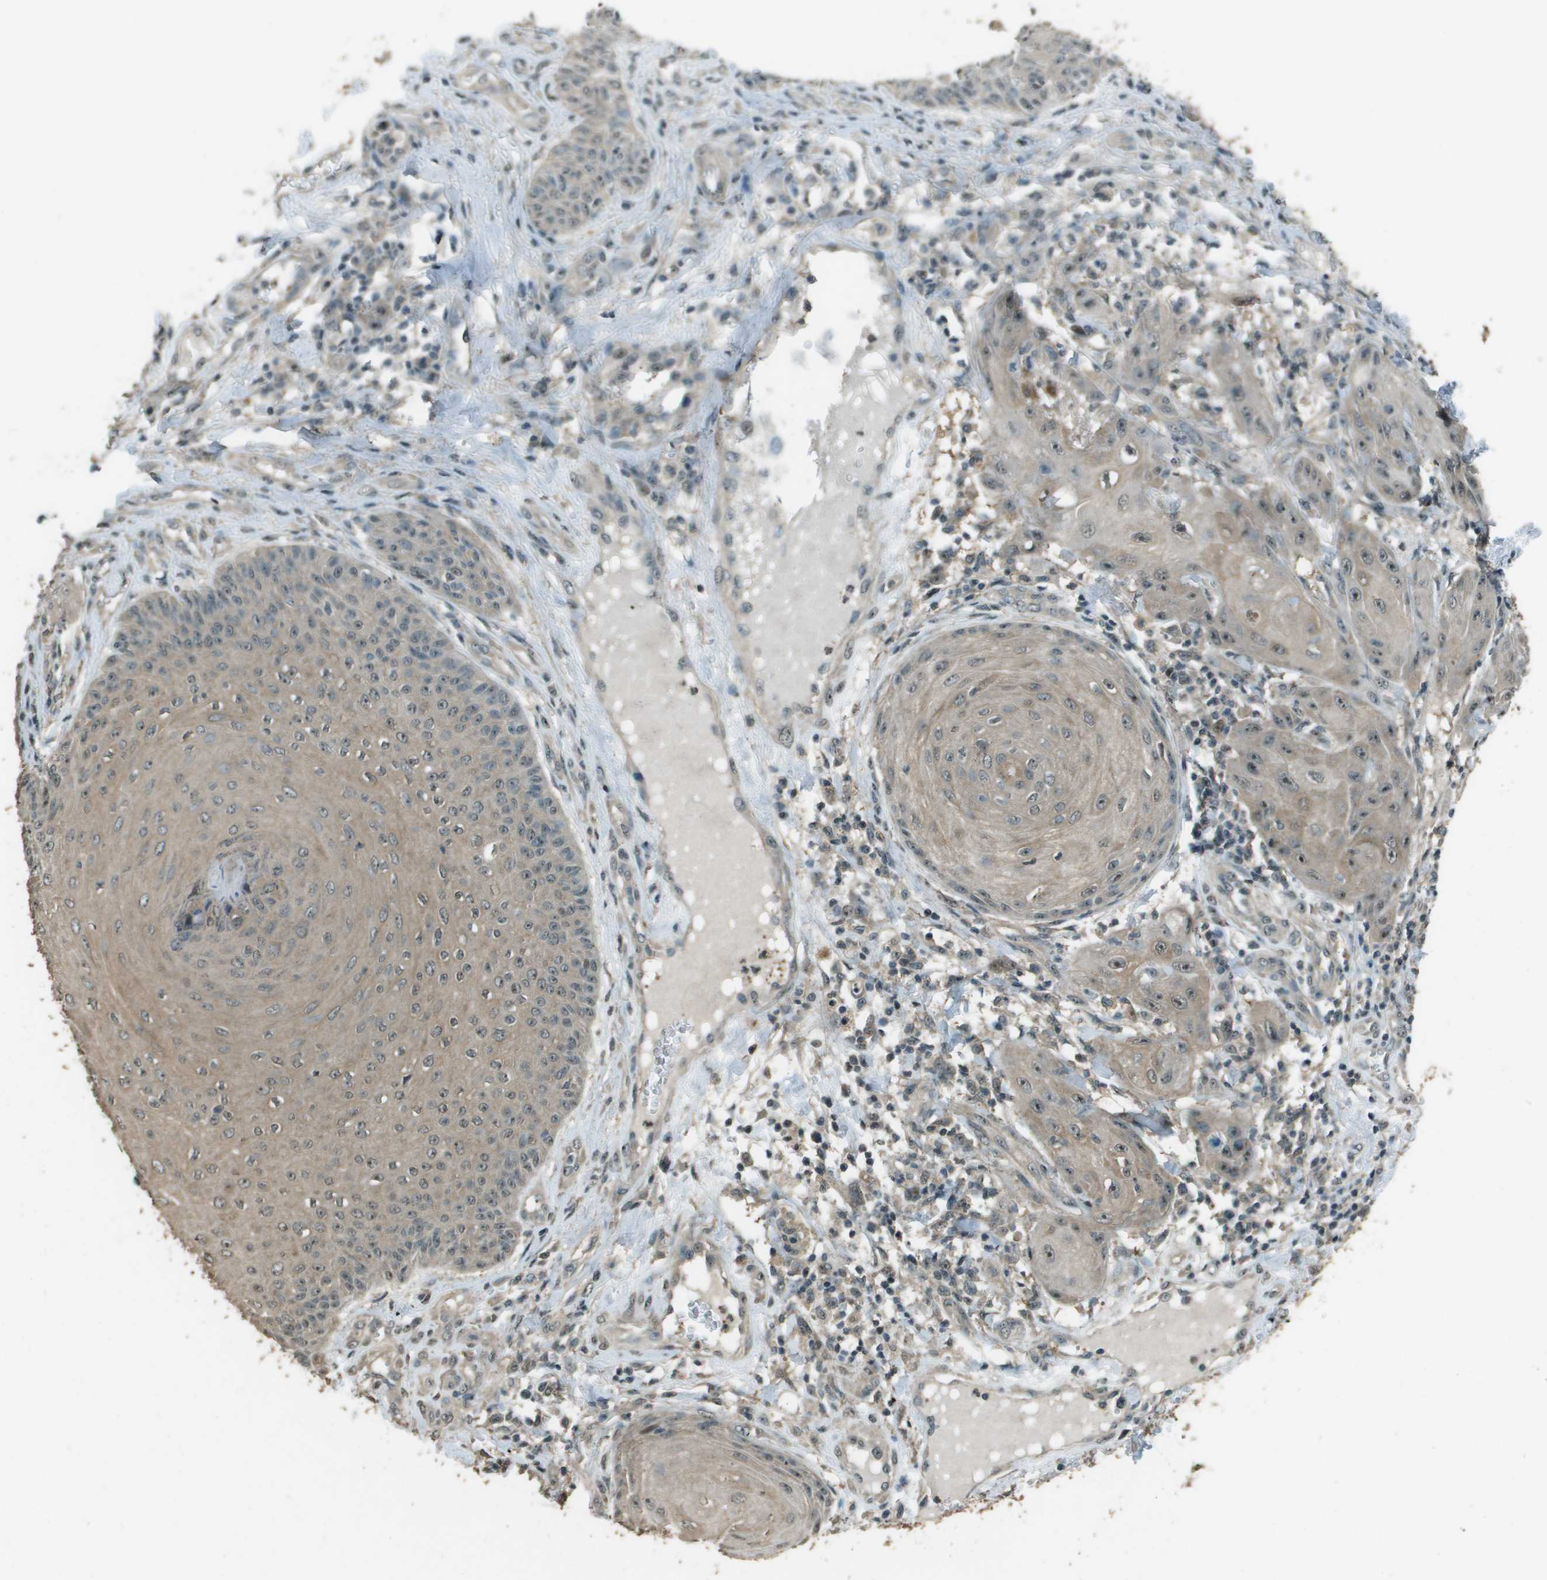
{"staining": {"intensity": "weak", "quantity": "25%-75%", "location": "cytoplasmic/membranous"}, "tissue": "skin cancer", "cell_type": "Tumor cells", "image_type": "cancer", "snomed": [{"axis": "morphology", "description": "Squamous cell carcinoma, NOS"}, {"axis": "topography", "description": "Skin"}], "caption": "Weak cytoplasmic/membranous positivity for a protein is identified in about 25%-75% of tumor cells of squamous cell carcinoma (skin) using immunohistochemistry (IHC).", "gene": "SDC3", "patient": {"sex": "male", "age": 74}}